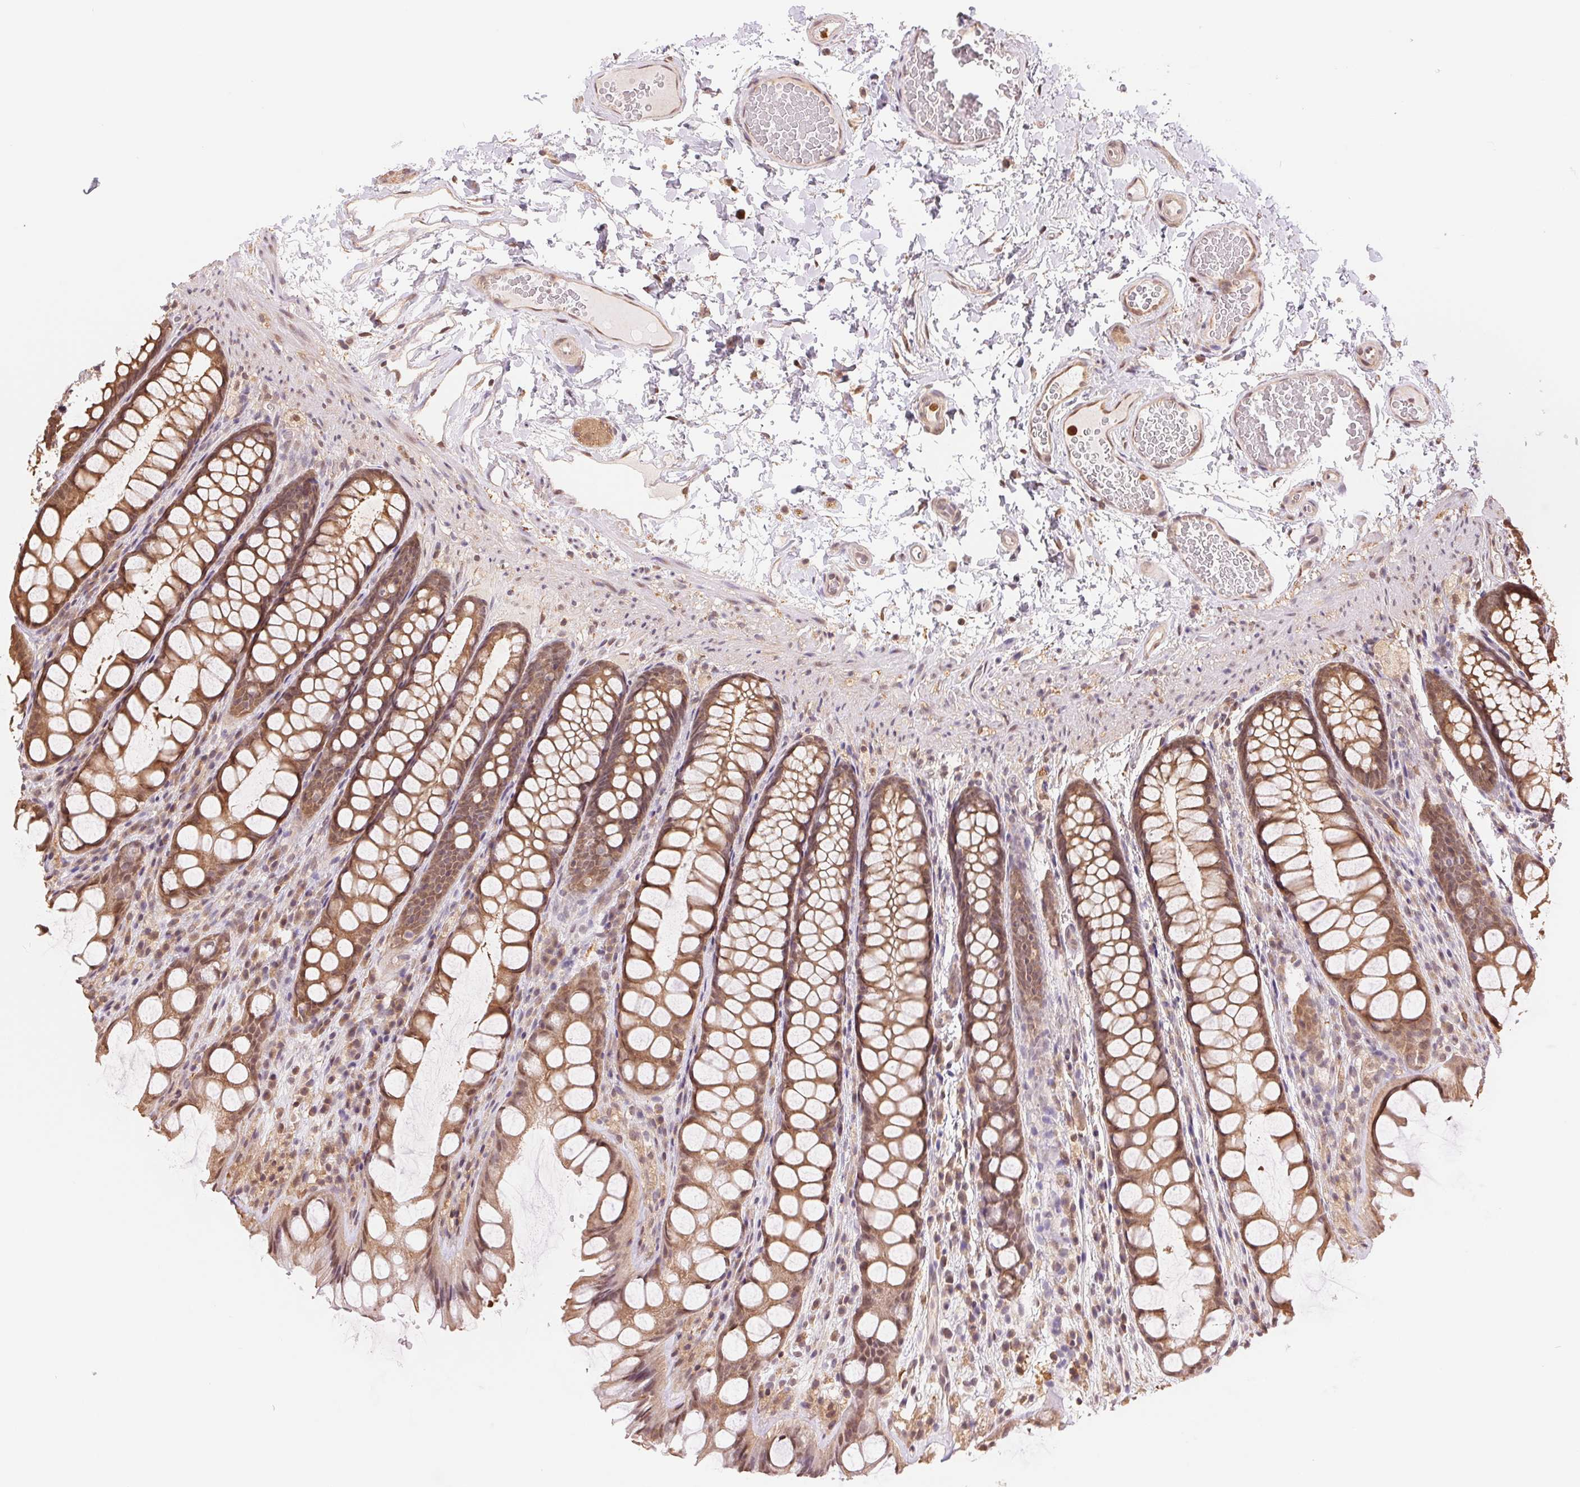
{"staining": {"intensity": "weak", "quantity": ">75%", "location": "cytoplasmic/membranous"}, "tissue": "colon", "cell_type": "Endothelial cells", "image_type": "normal", "snomed": [{"axis": "morphology", "description": "Normal tissue, NOS"}, {"axis": "topography", "description": "Colon"}], "caption": "Normal colon displays weak cytoplasmic/membranous staining in approximately >75% of endothelial cells (DAB (3,3'-diaminobenzidine) IHC, brown staining for protein, blue staining for nuclei)..", "gene": "CDC123", "patient": {"sex": "male", "age": 47}}